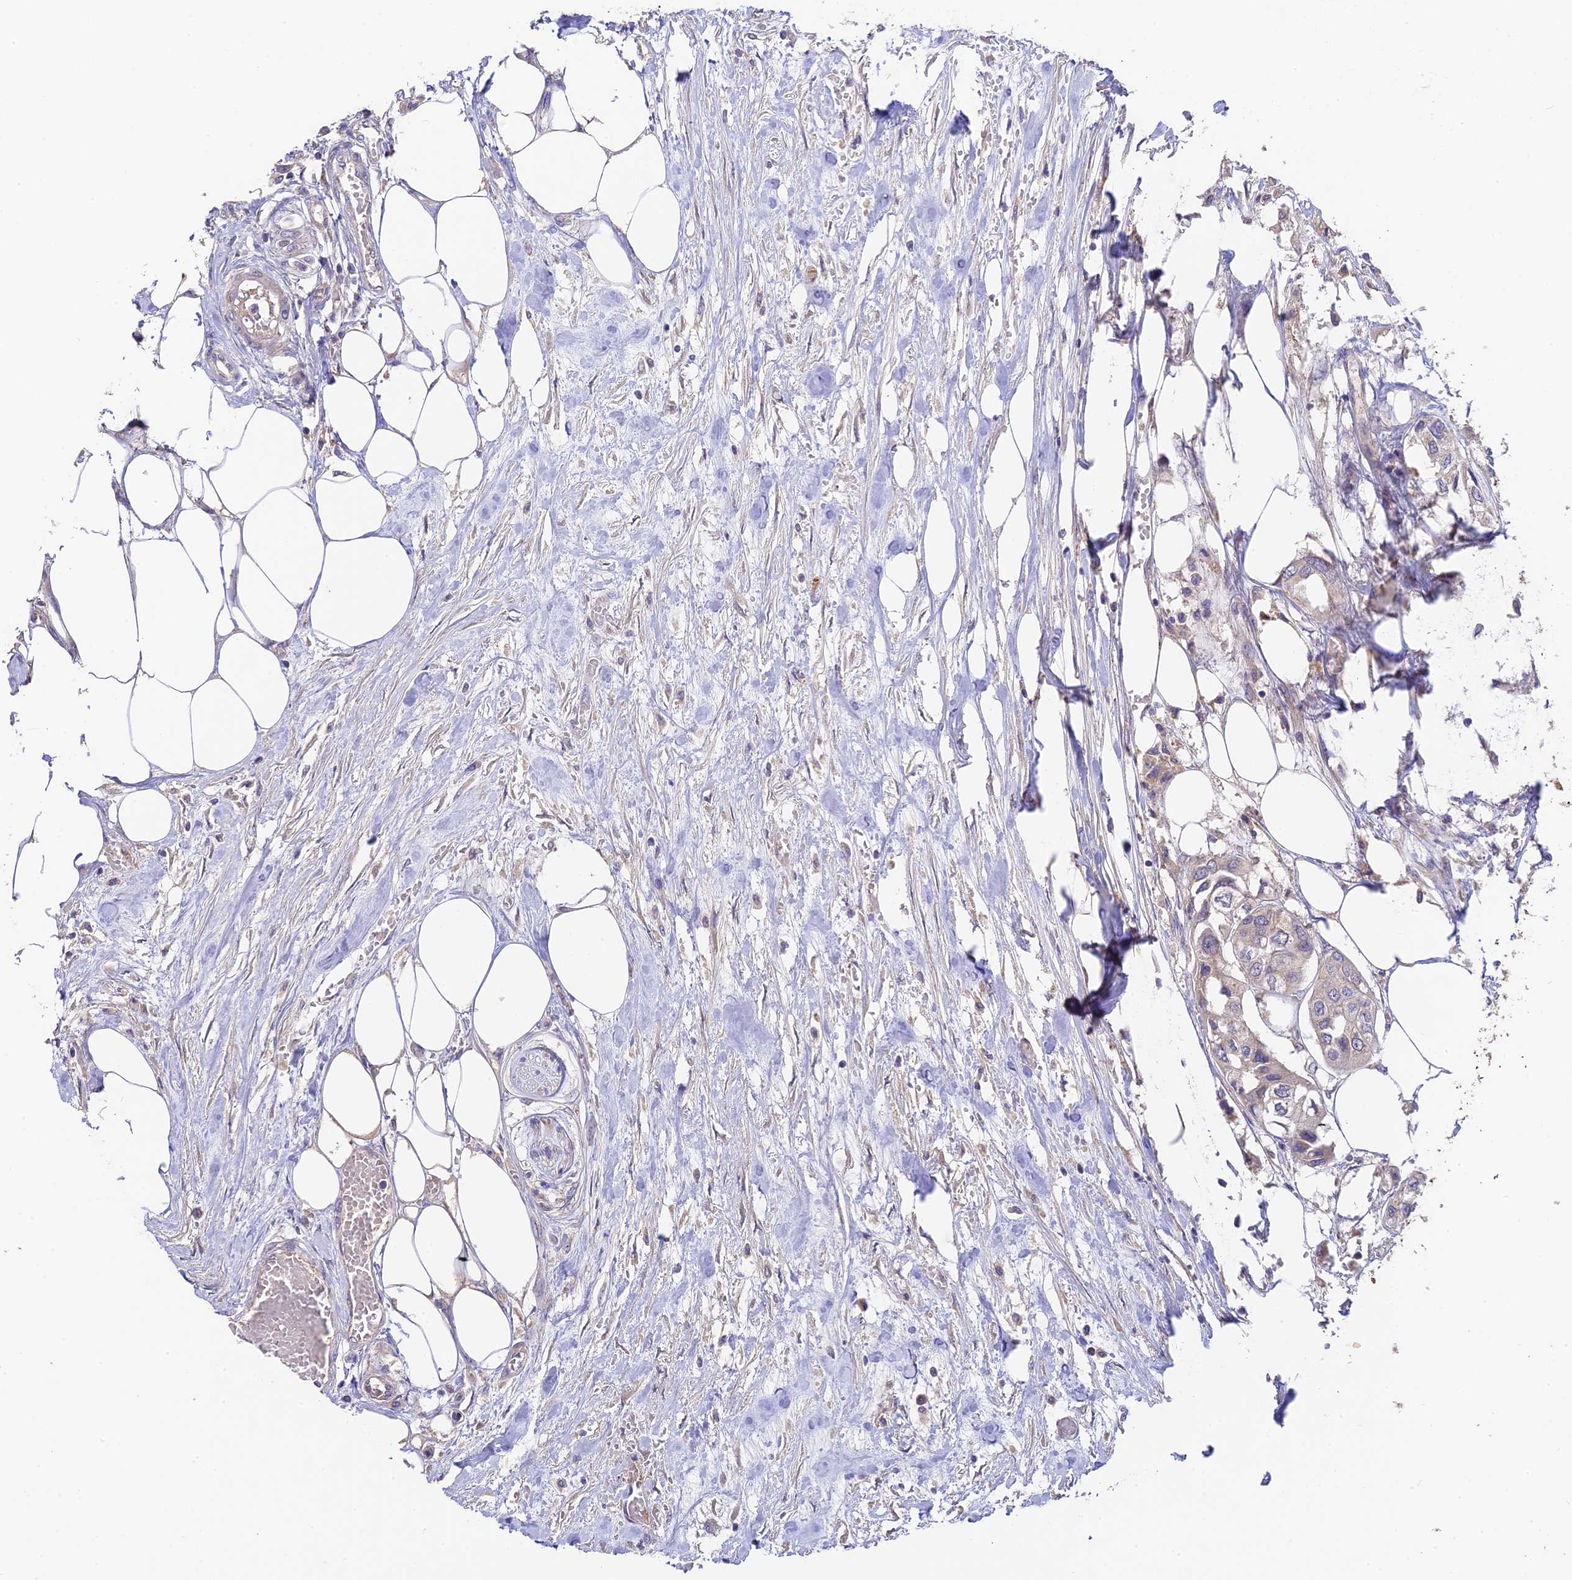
{"staining": {"intensity": "negative", "quantity": "none", "location": "none"}, "tissue": "urothelial cancer", "cell_type": "Tumor cells", "image_type": "cancer", "snomed": [{"axis": "morphology", "description": "Urothelial carcinoma, High grade"}, {"axis": "topography", "description": "Urinary bladder"}], "caption": "Immunohistochemistry (IHC) of high-grade urothelial carcinoma demonstrates no staining in tumor cells.", "gene": "C3orf20", "patient": {"sex": "male", "age": 64}}